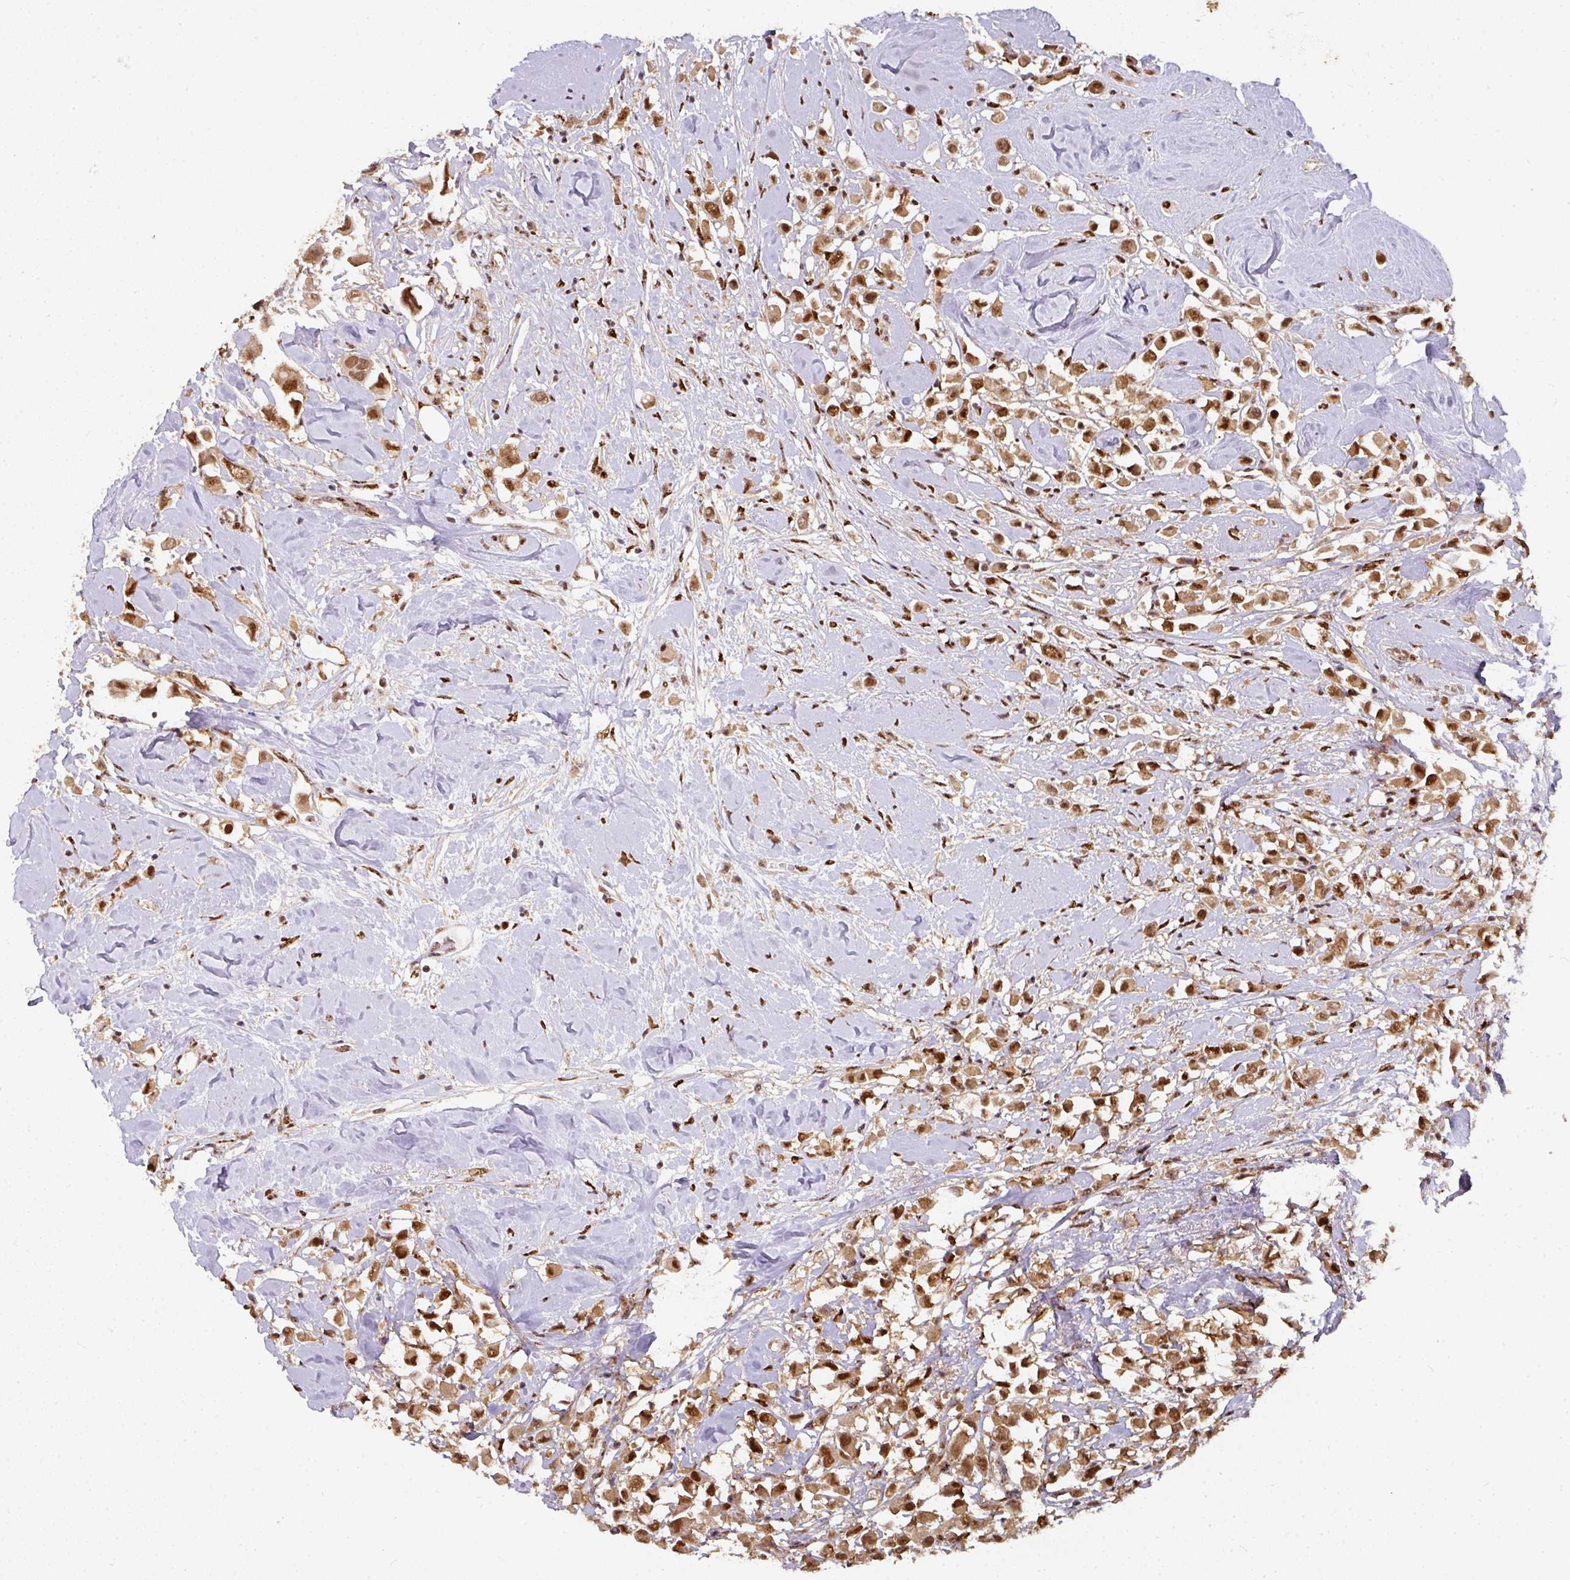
{"staining": {"intensity": "strong", "quantity": ">75%", "location": "cytoplasmic/membranous,nuclear"}, "tissue": "breast cancer", "cell_type": "Tumor cells", "image_type": "cancer", "snomed": [{"axis": "morphology", "description": "Duct carcinoma"}, {"axis": "topography", "description": "Breast"}], "caption": "DAB immunohistochemical staining of breast invasive ductal carcinoma exhibits strong cytoplasmic/membranous and nuclear protein positivity in approximately >75% of tumor cells.", "gene": "RANBP9", "patient": {"sex": "female", "age": 61}}